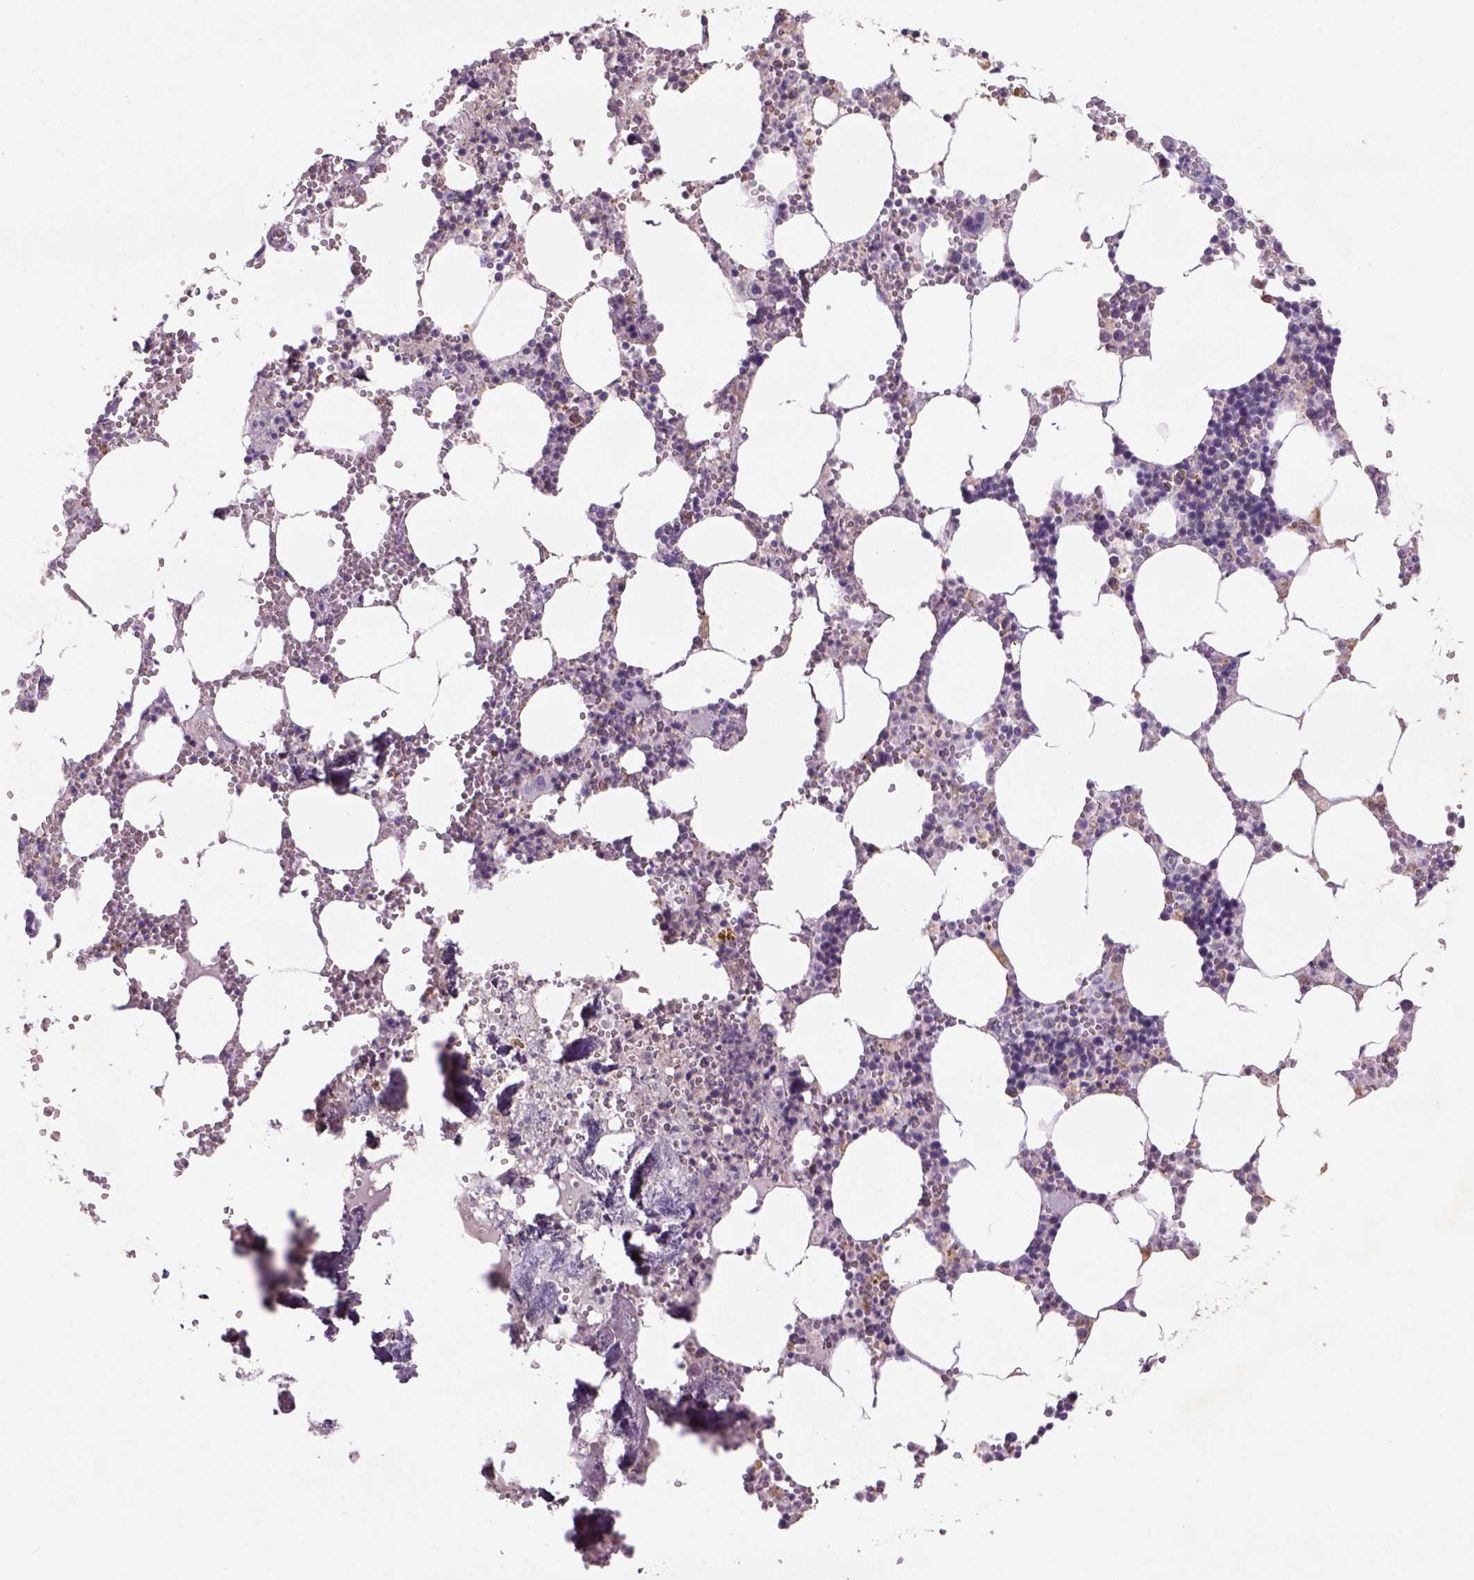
{"staining": {"intensity": "moderate", "quantity": "<25%", "location": "cytoplasmic/membranous"}, "tissue": "bone marrow", "cell_type": "Hematopoietic cells", "image_type": "normal", "snomed": [{"axis": "morphology", "description": "Normal tissue, NOS"}, {"axis": "topography", "description": "Bone marrow"}], "caption": "DAB (3,3'-diaminobenzidine) immunohistochemical staining of unremarkable bone marrow shows moderate cytoplasmic/membranous protein positivity in approximately <25% of hematopoietic cells.", "gene": "NAALAD2", "patient": {"sex": "male", "age": 54}}